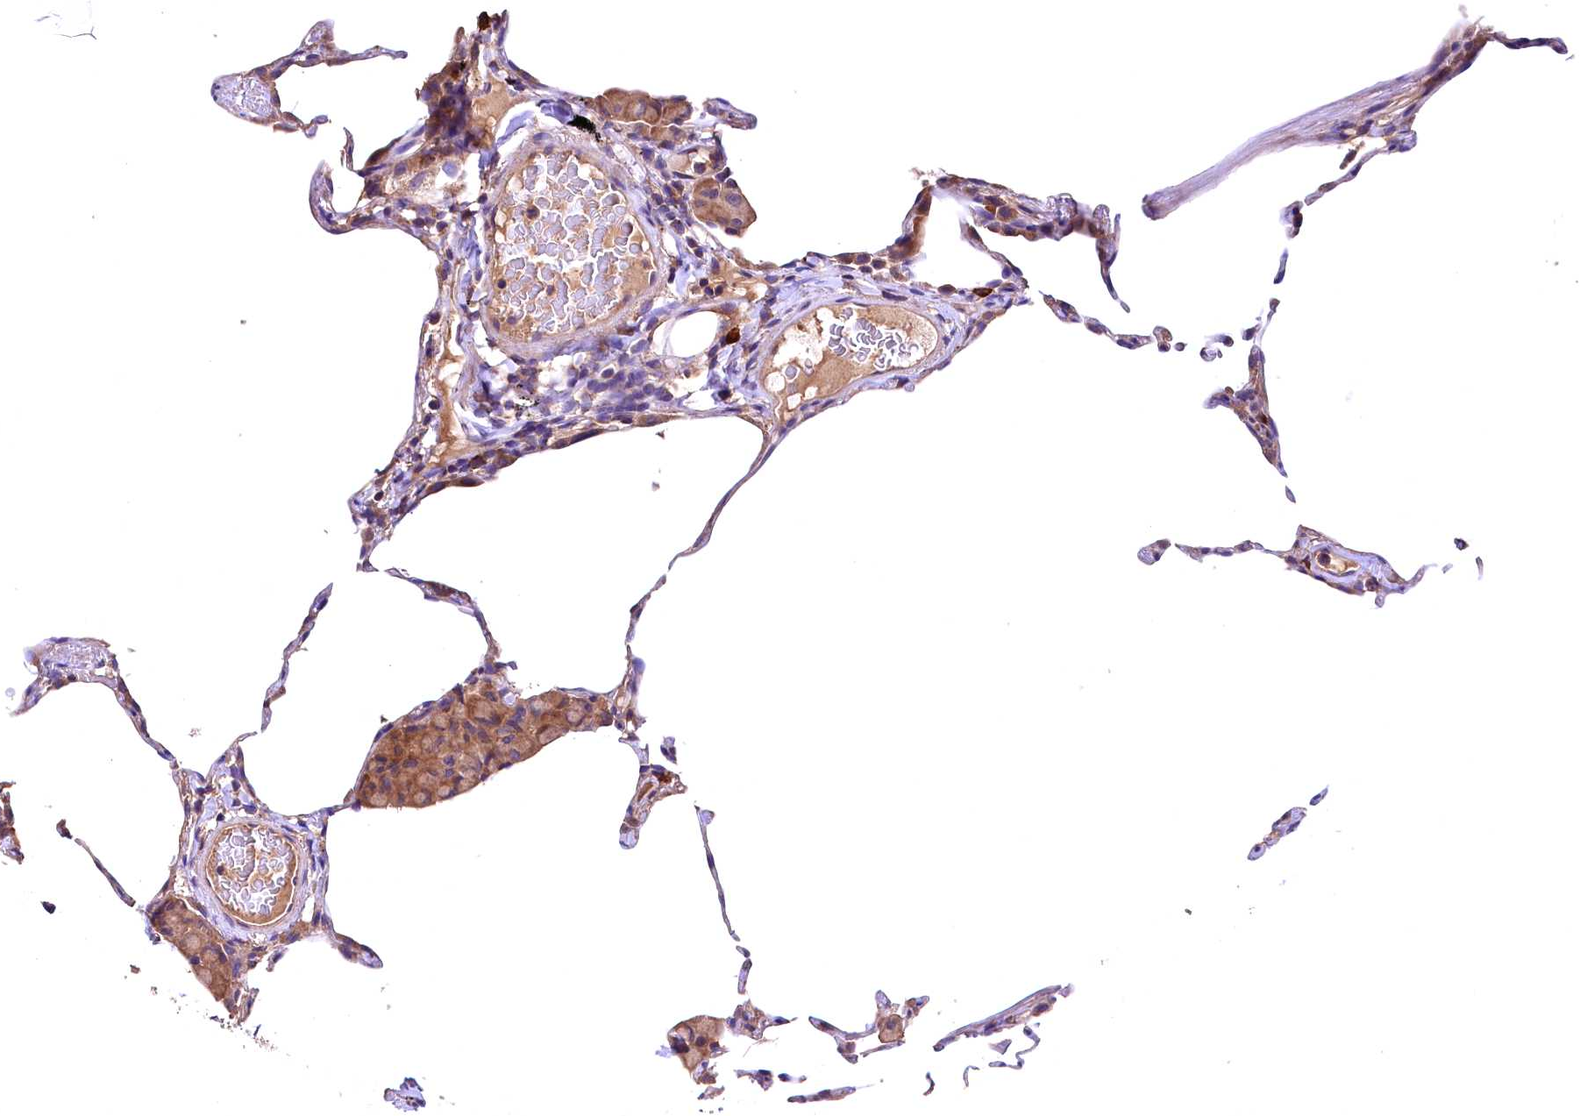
{"staining": {"intensity": "negative", "quantity": "none", "location": "none"}, "tissue": "lung", "cell_type": "Alveolar cells", "image_type": "normal", "snomed": [{"axis": "morphology", "description": "Normal tissue, NOS"}, {"axis": "topography", "description": "Lung"}], "caption": "Human lung stained for a protein using immunohistochemistry (IHC) reveals no positivity in alveolar cells.", "gene": "ENKD1", "patient": {"sex": "female", "age": 57}}